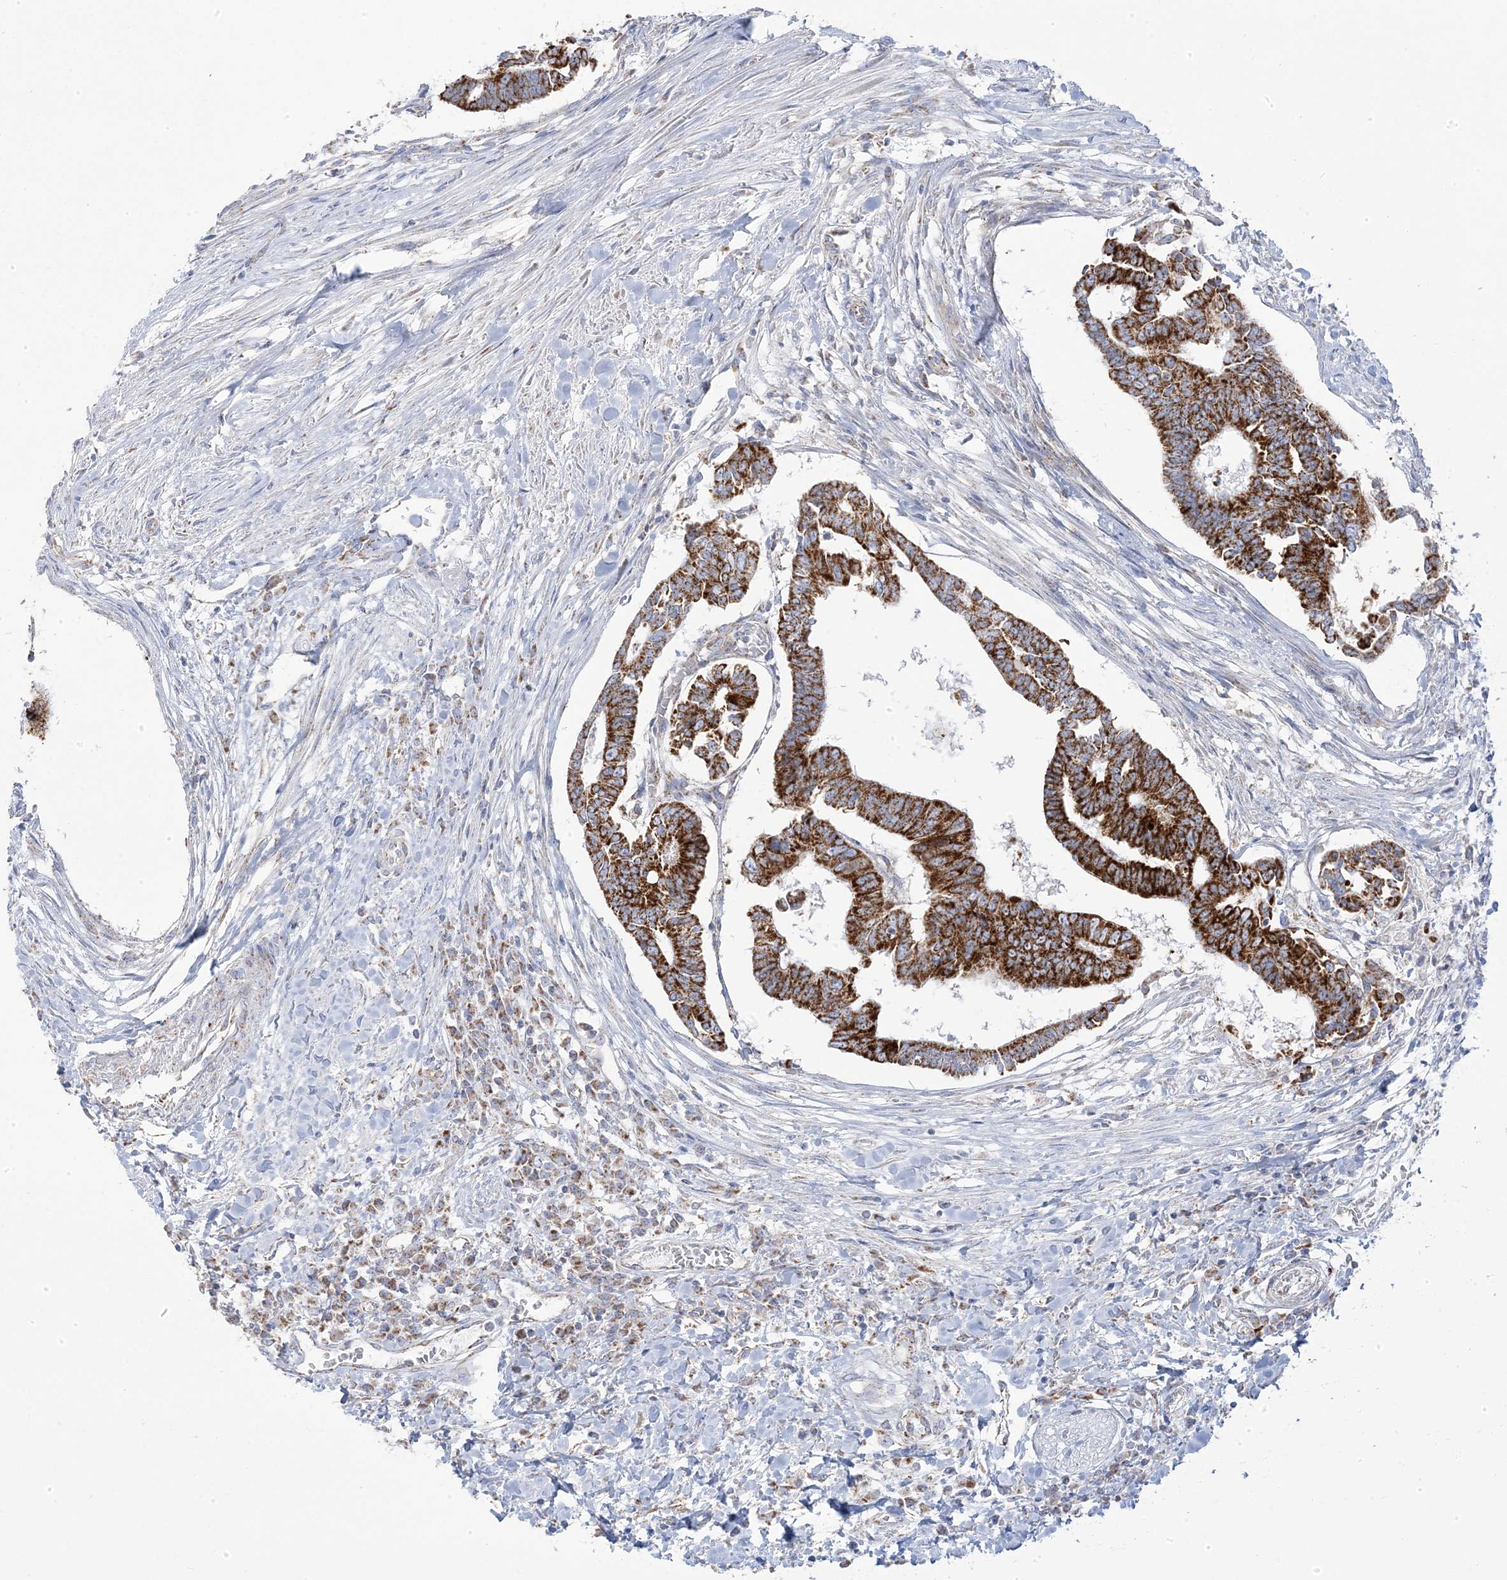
{"staining": {"intensity": "strong", "quantity": ">75%", "location": "cytoplasmic/membranous"}, "tissue": "colorectal cancer", "cell_type": "Tumor cells", "image_type": "cancer", "snomed": [{"axis": "morphology", "description": "Adenocarcinoma, NOS"}, {"axis": "topography", "description": "Rectum"}], "caption": "Immunohistochemical staining of human colorectal adenocarcinoma demonstrates high levels of strong cytoplasmic/membranous protein staining in approximately >75% of tumor cells.", "gene": "PCCB", "patient": {"sex": "female", "age": 65}}